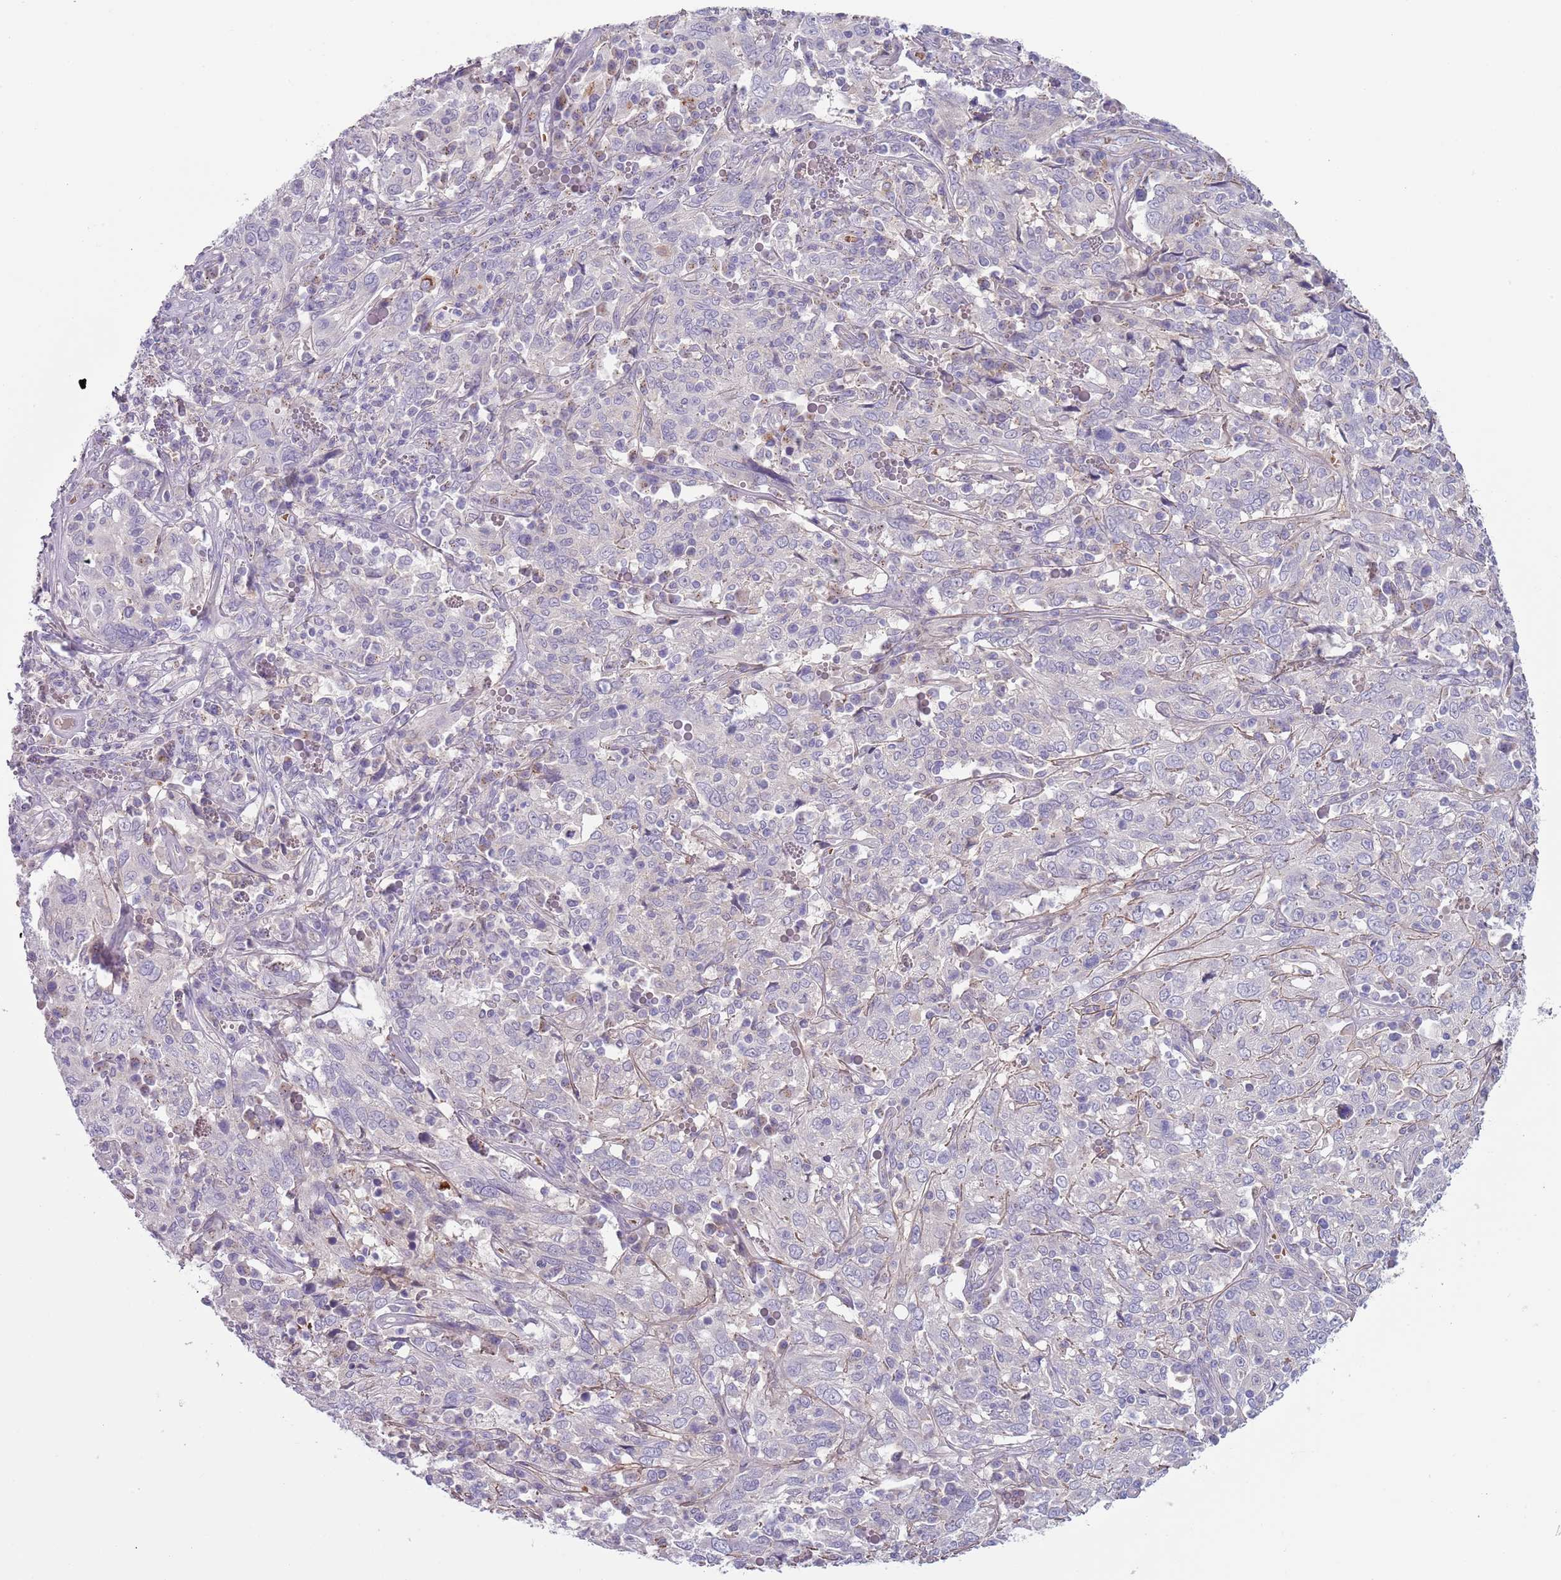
{"staining": {"intensity": "negative", "quantity": "none", "location": "none"}, "tissue": "cervical cancer", "cell_type": "Tumor cells", "image_type": "cancer", "snomed": [{"axis": "morphology", "description": "Squamous cell carcinoma, NOS"}, {"axis": "topography", "description": "Cervix"}], "caption": "Human cervical cancer stained for a protein using IHC demonstrates no staining in tumor cells.", "gene": "TINAGL1", "patient": {"sex": "female", "age": 46}}